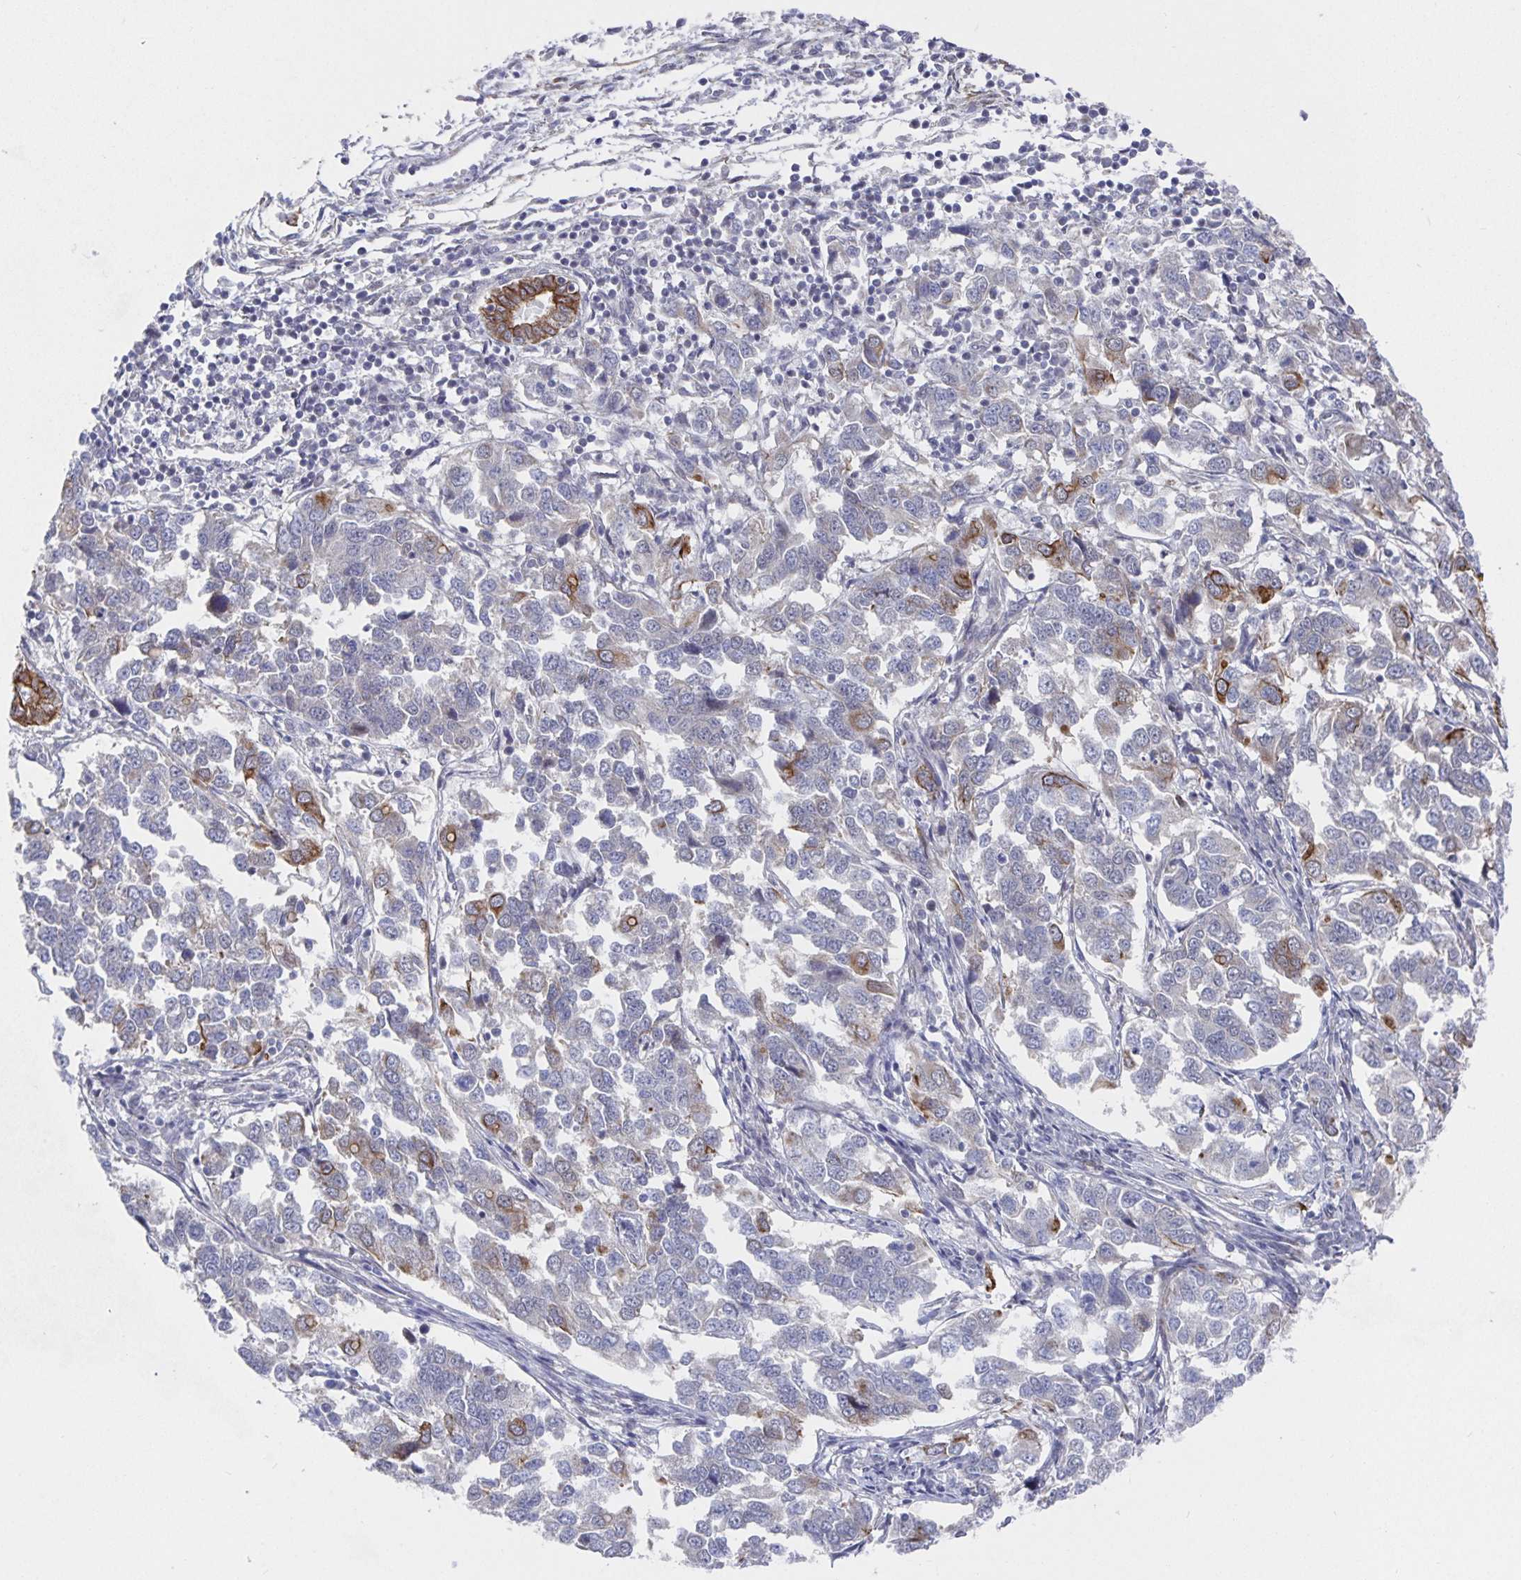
{"staining": {"intensity": "moderate", "quantity": "<25%", "location": "cytoplasmic/membranous"}, "tissue": "endometrial cancer", "cell_type": "Tumor cells", "image_type": "cancer", "snomed": [{"axis": "morphology", "description": "Adenocarcinoma, NOS"}, {"axis": "topography", "description": "Endometrium"}], "caption": "Immunohistochemical staining of endometrial cancer reveals low levels of moderate cytoplasmic/membranous staining in approximately <25% of tumor cells.", "gene": "ZIK1", "patient": {"sex": "female", "age": 43}}